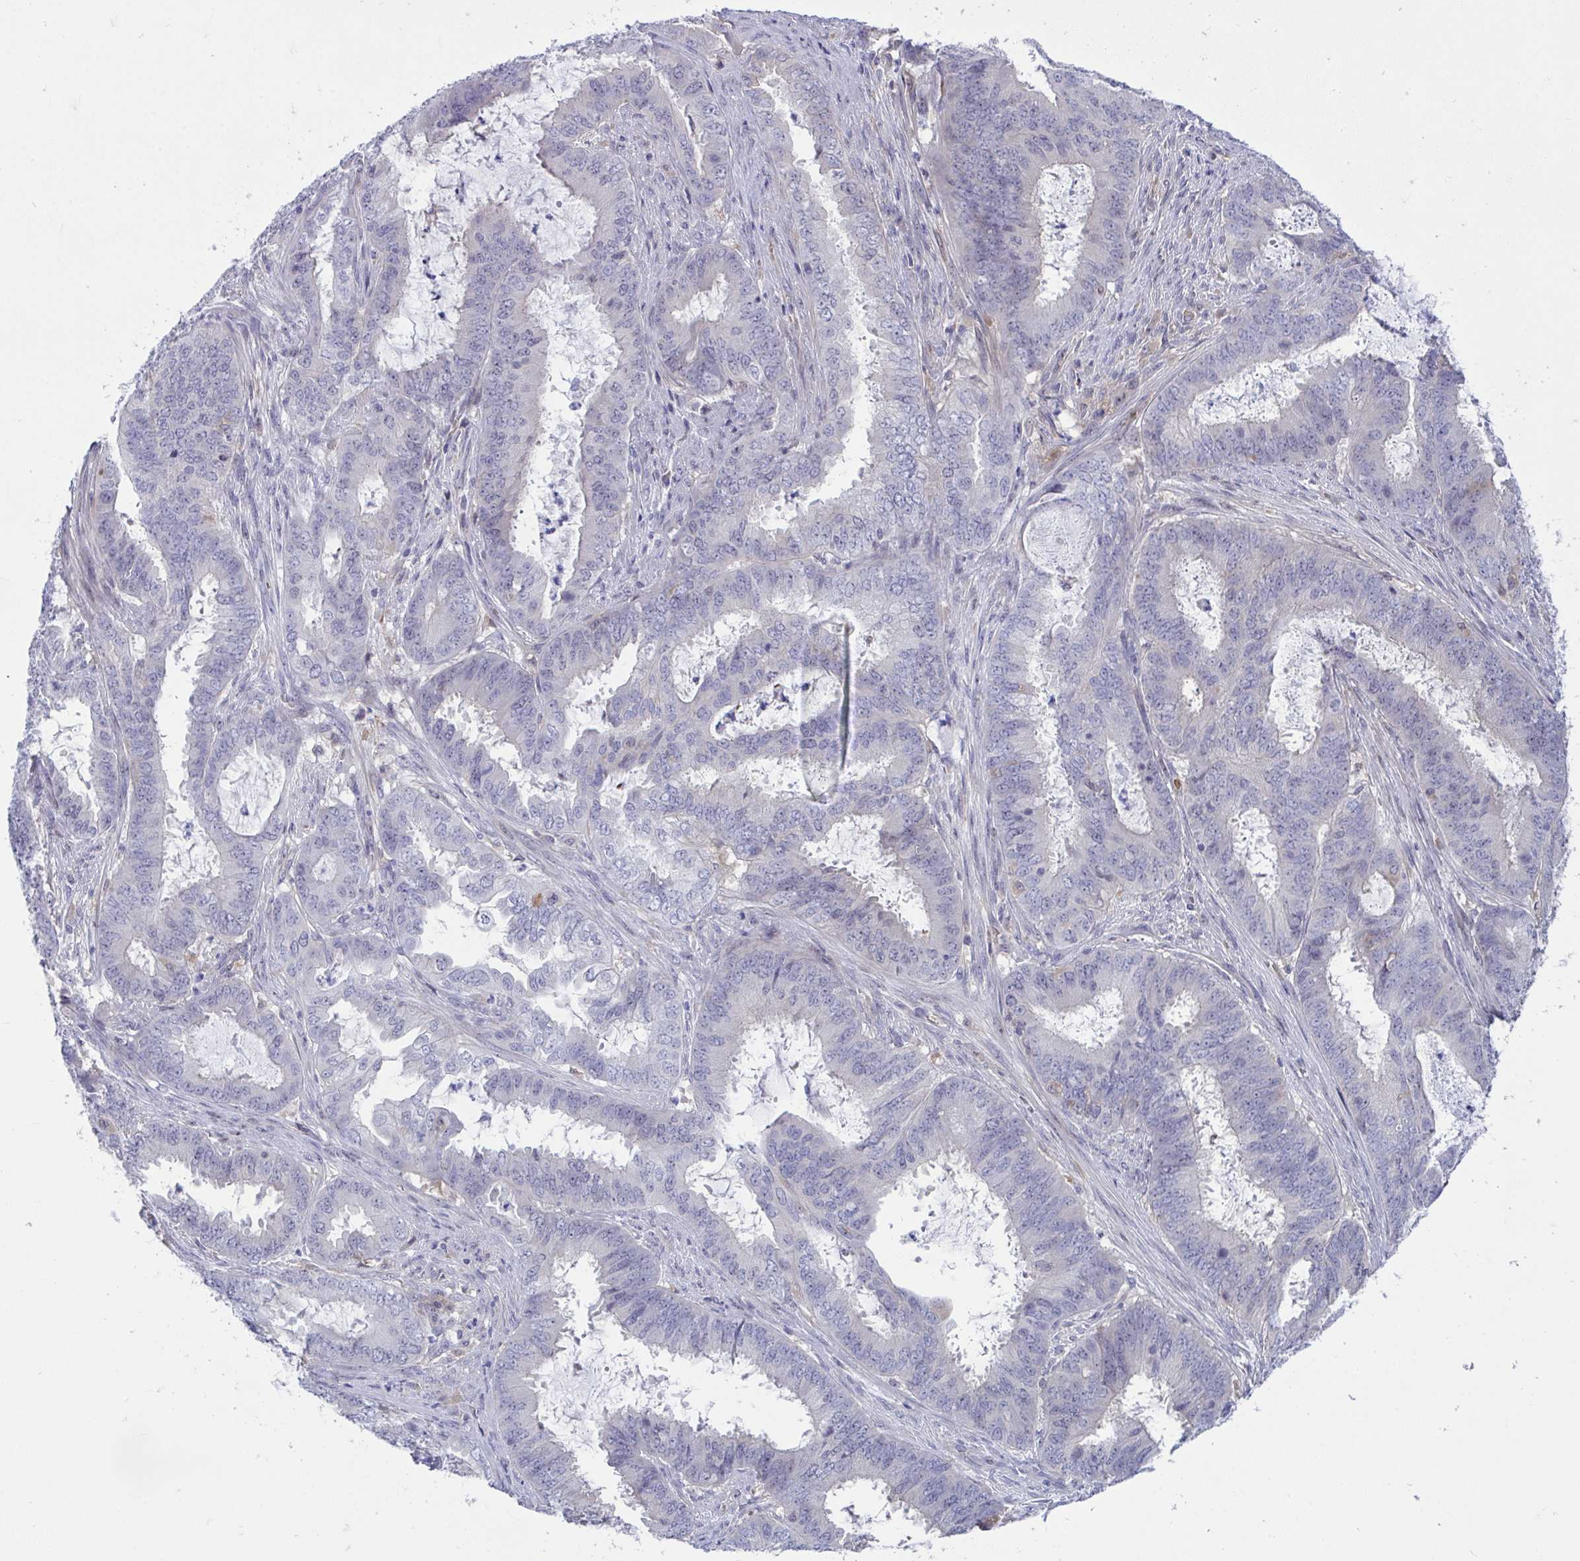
{"staining": {"intensity": "negative", "quantity": "none", "location": "none"}, "tissue": "endometrial cancer", "cell_type": "Tumor cells", "image_type": "cancer", "snomed": [{"axis": "morphology", "description": "Adenocarcinoma, NOS"}, {"axis": "topography", "description": "Endometrium"}], "caption": "The immunohistochemistry (IHC) photomicrograph has no significant positivity in tumor cells of endometrial cancer (adenocarcinoma) tissue.", "gene": "CENPQ", "patient": {"sex": "female", "age": 51}}